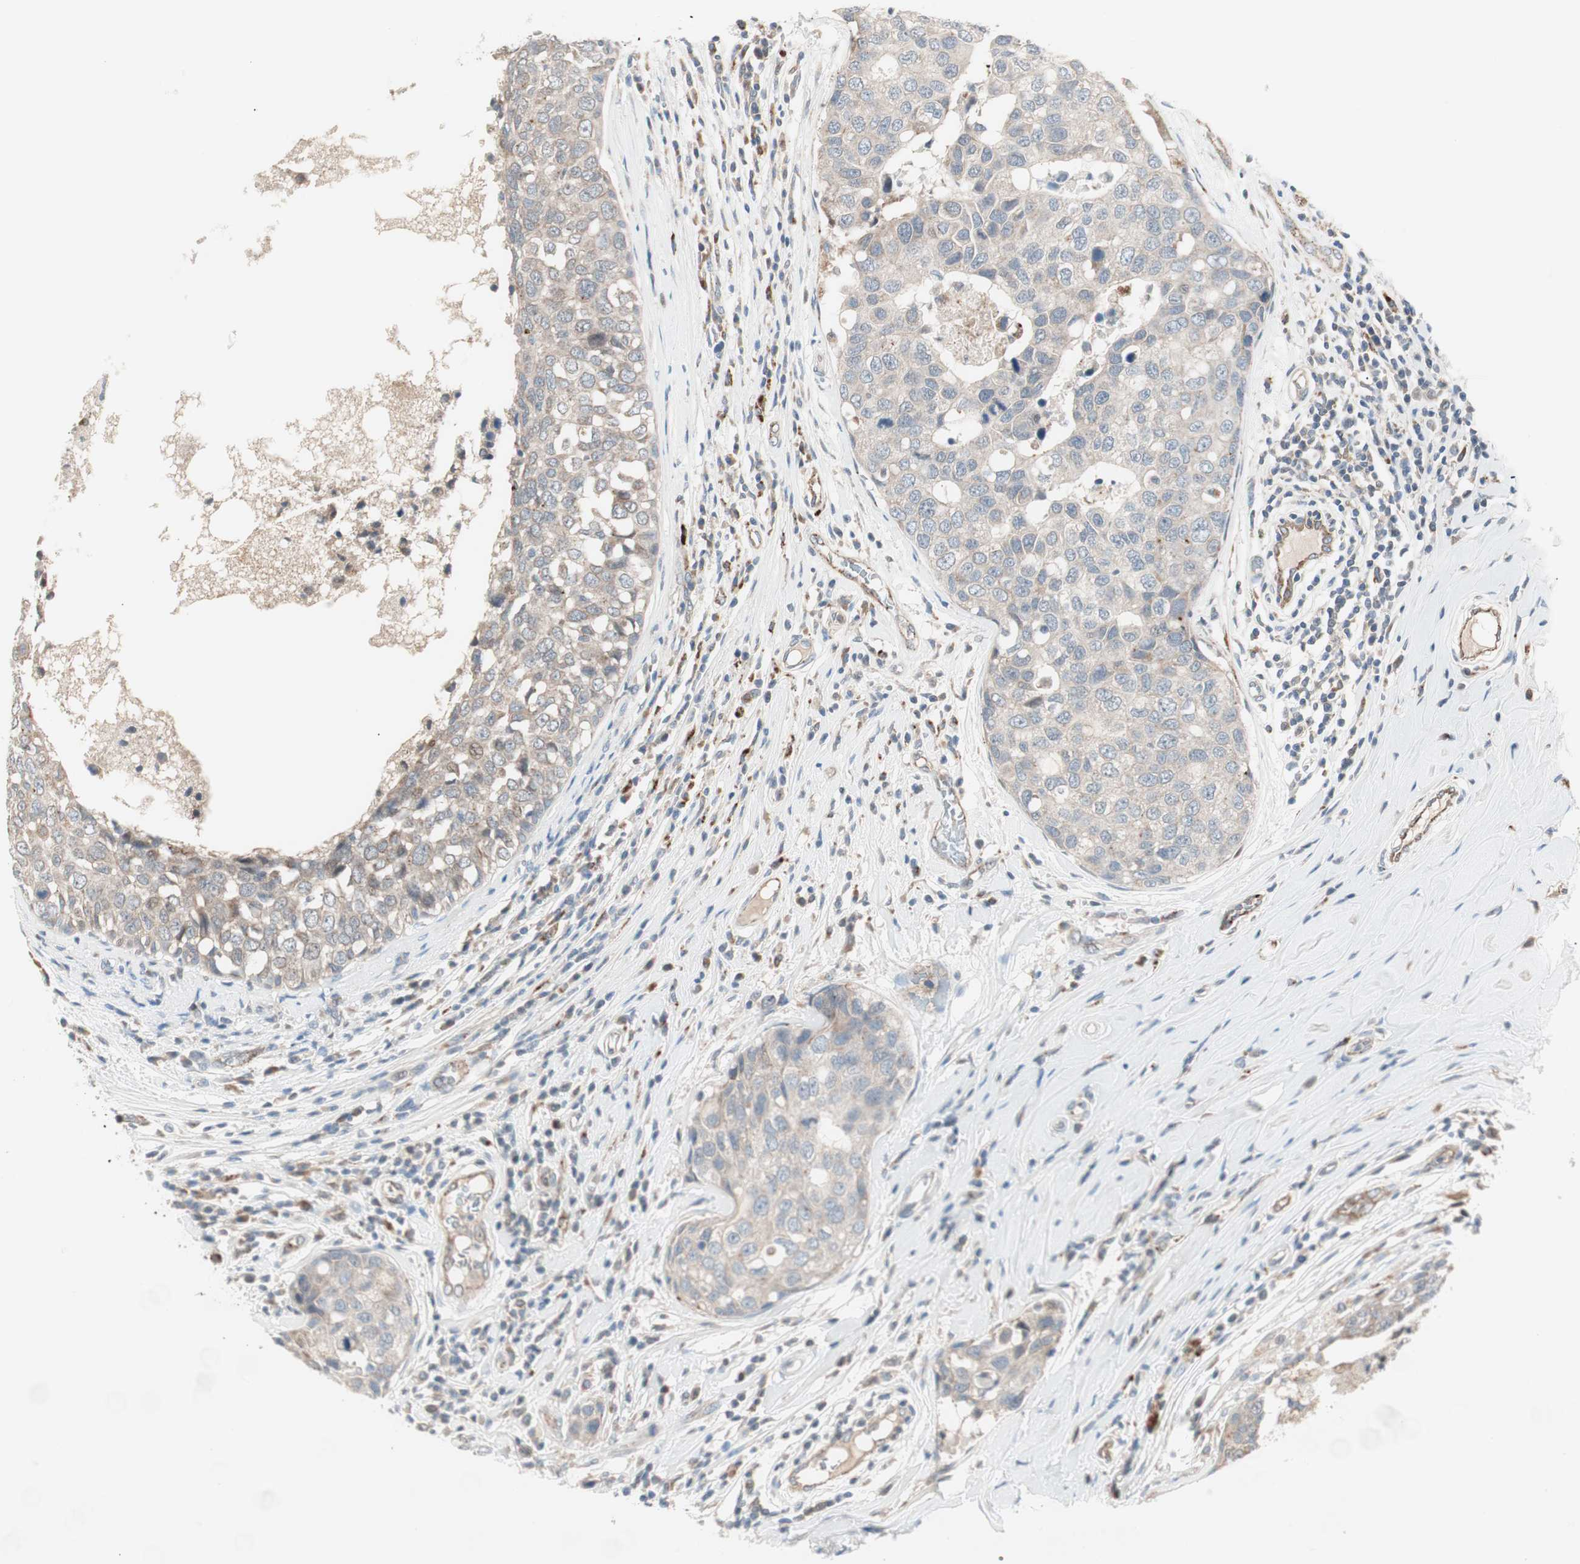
{"staining": {"intensity": "weak", "quantity": "25%-75%", "location": "cytoplasmic/membranous"}, "tissue": "breast cancer", "cell_type": "Tumor cells", "image_type": "cancer", "snomed": [{"axis": "morphology", "description": "Duct carcinoma"}, {"axis": "topography", "description": "Breast"}], "caption": "Human breast cancer stained with a protein marker shows weak staining in tumor cells.", "gene": "FGFR4", "patient": {"sex": "female", "age": 27}}